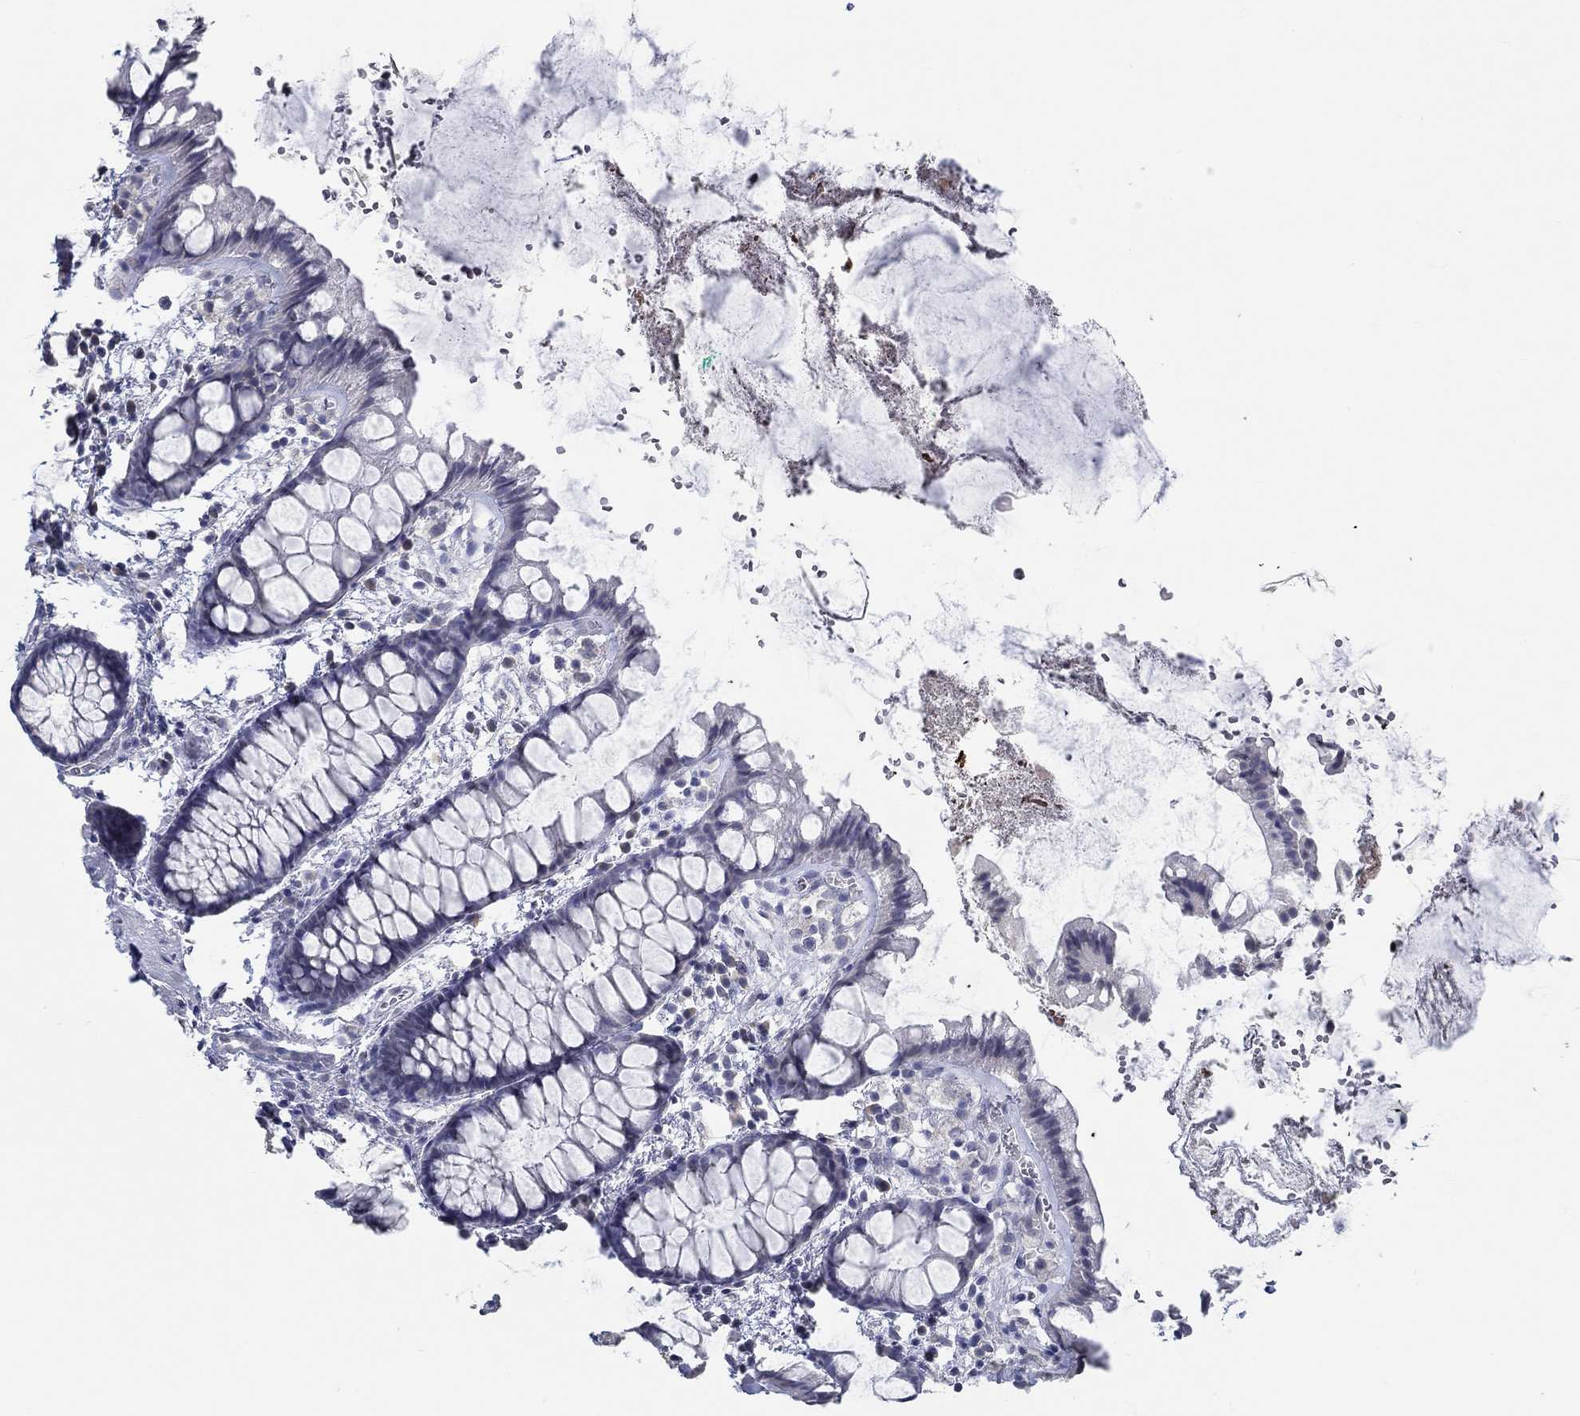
{"staining": {"intensity": "negative", "quantity": "none", "location": "none"}, "tissue": "rectum", "cell_type": "Glandular cells", "image_type": "normal", "snomed": [{"axis": "morphology", "description": "Normal tissue, NOS"}, {"axis": "topography", "description": "Rectum"}], "caption": "DAB (3,3'-diaminobenzidine) immunohistochemical staining of benign human rectum shows no significant staining in glandular cells.", "gene": "NUP155", "patient": {"sex": "female", "age": 62}}